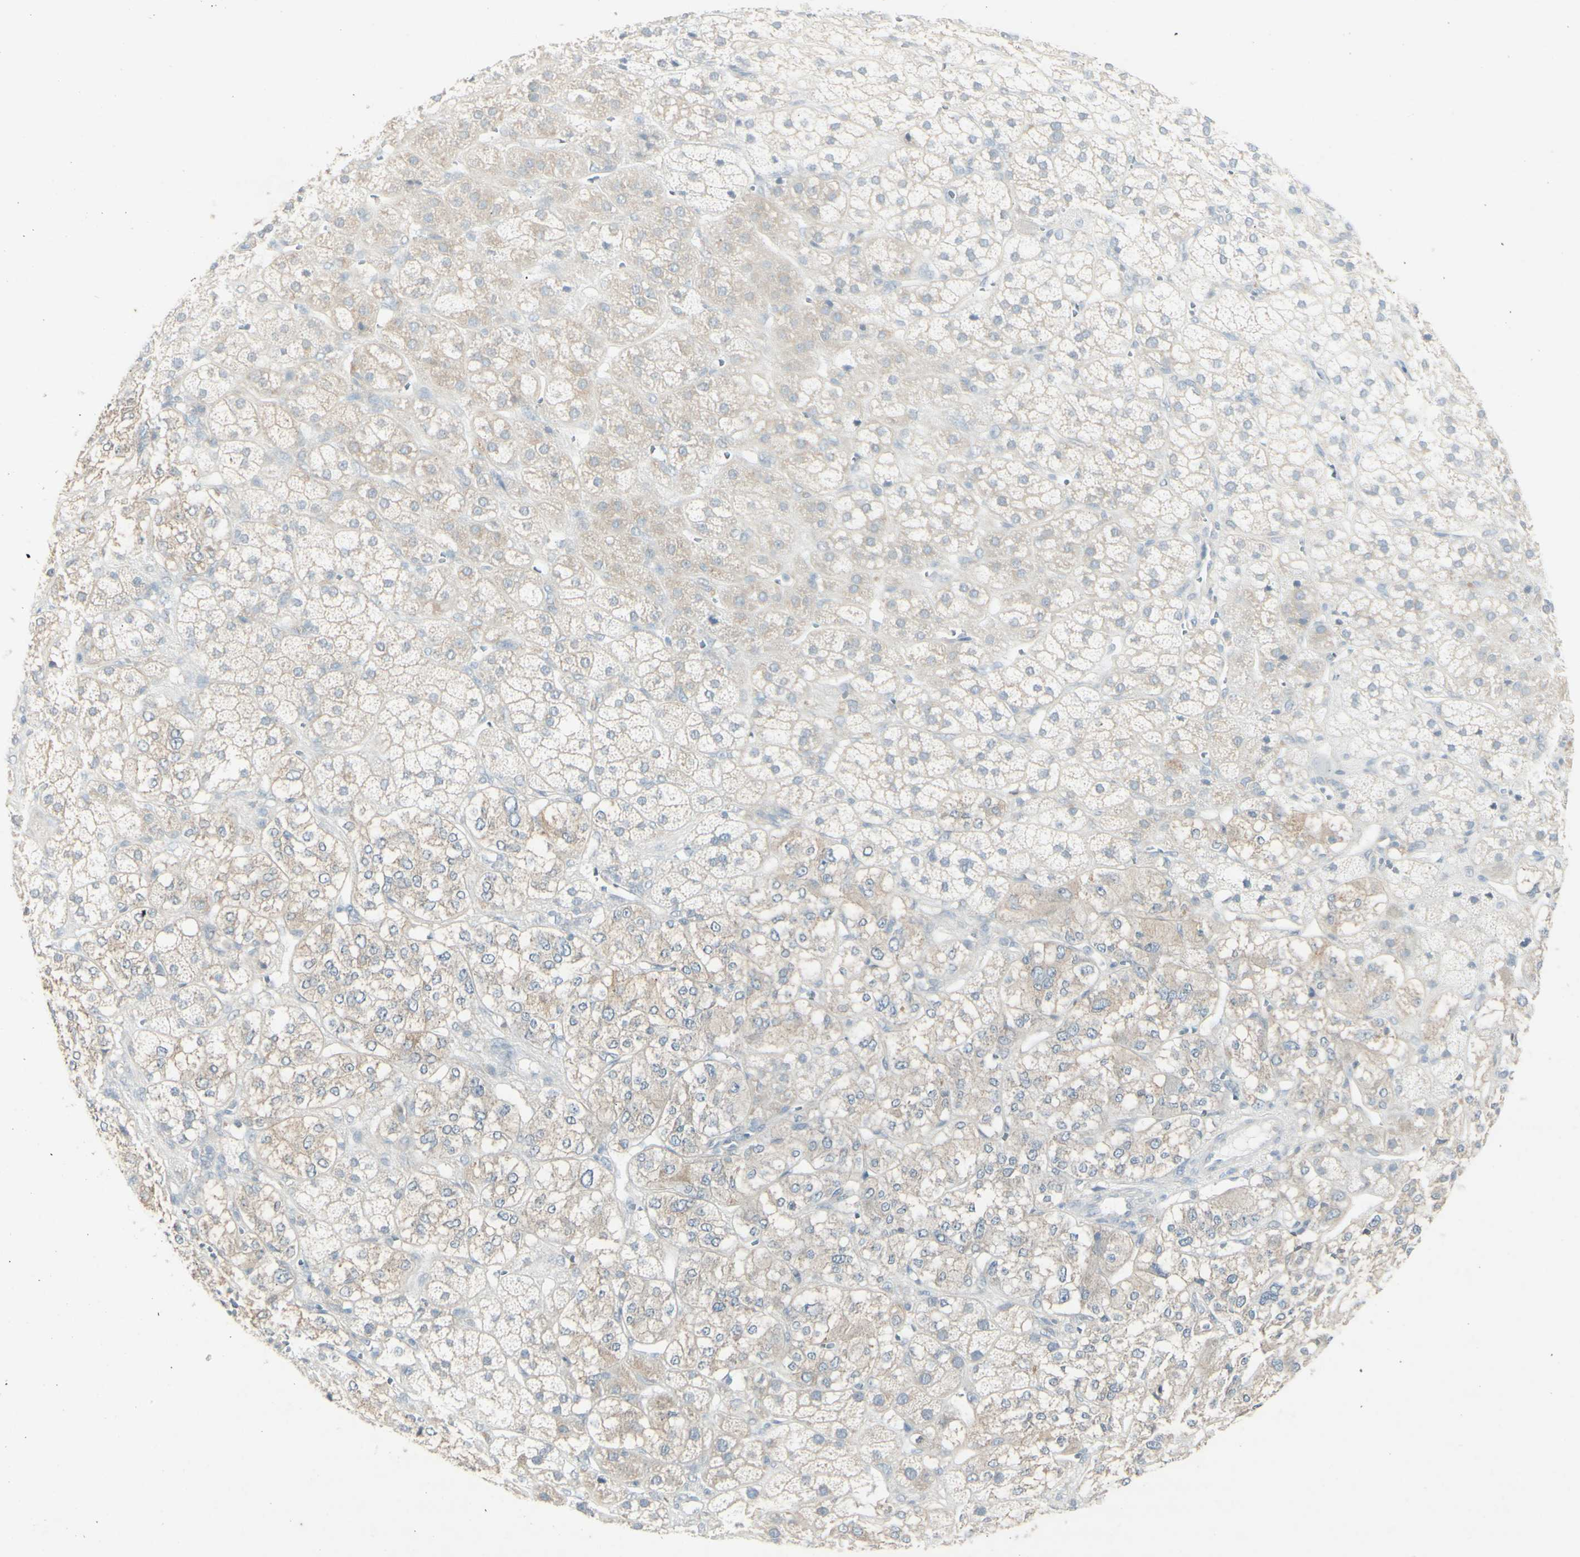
{"staining": {"intensity": "weak", "quantity": "<25%", "location": "cytoplasmic/membranous"}, "tissue": "adrenal gland", "cell_type": "Glandular cells", "image_type": "normal", "snomed": [{"axis": "morphology", "description": "Normal tissue, NOS"}, {"axis": "topography", "description": "Adrenal gland"}], "caption": "Immunohistochemistry (IHC) of unremarkable adrenal gland displays no positivity in glandular cells. The staining was performed using DAB to visualize the protein expression in brown, while the nuclei were stained in blue with hematoxylin (Magnification: 20x).", "gene": "ATP6V1B1", "patient": {"sex": "male", "age": 56}}